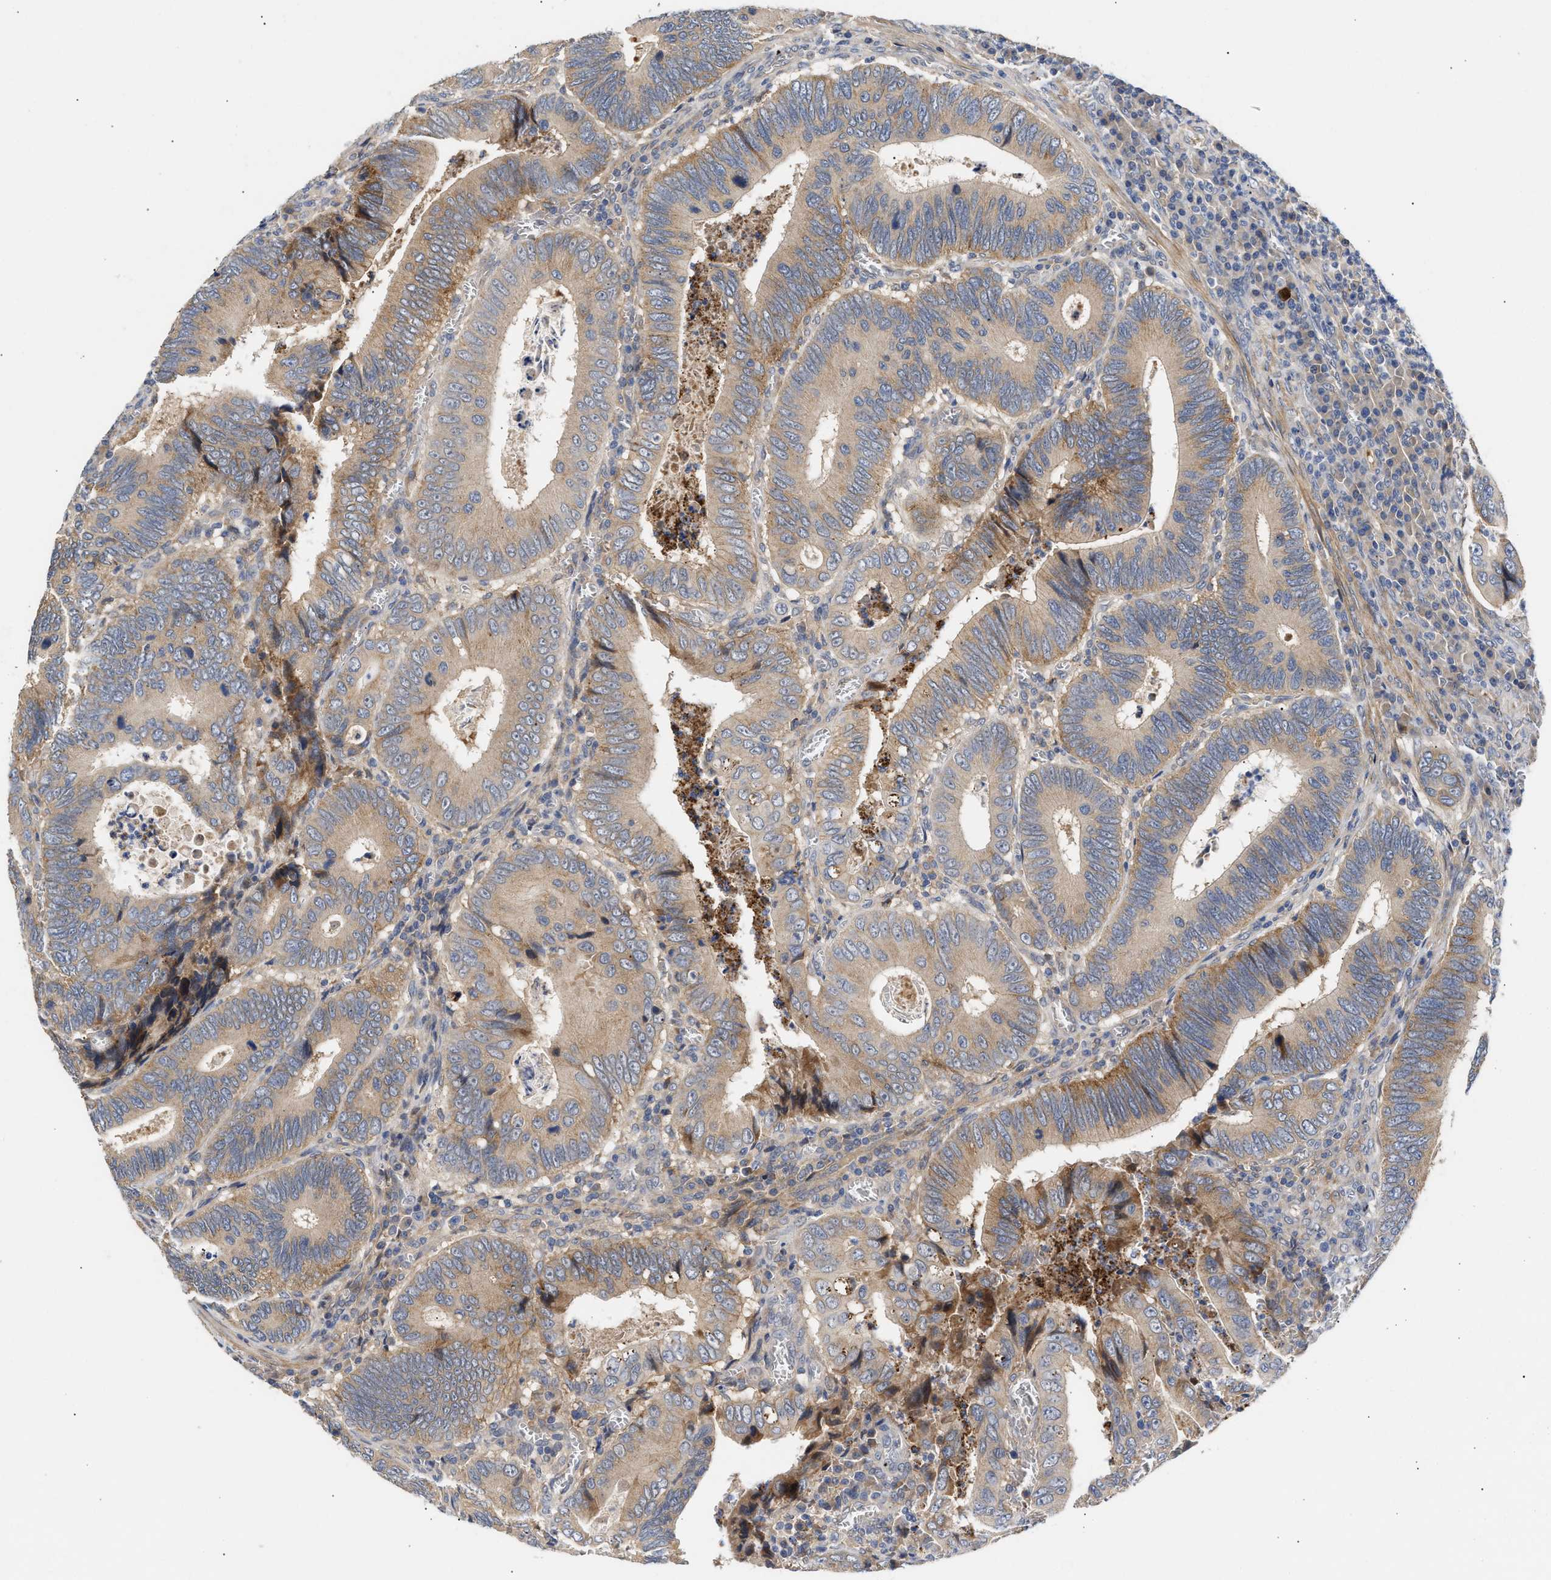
{"staining": {"intensity": "weak", "quantity": "<25%", "location": "cytoplasmic/membranous"}, "tissue": "colorectal cancer", "cell_type": "Tumor cells", "image_type": "cancer", "snomed": [{"axis": "morphology", "description": "Inflammation, NOS"}, {"axis": "morphology", "description": "Adenocarcinoma, NOS"}, {"axis": "topography", "description": "Colon"}], "caption": "Colorectal cancer (adenocarcinoma) stained for a protein using immunohistochemistry (IHC) exhibits no staining tumor cells.", "gene": "KASH5", "patient": {"sex": "male", "age": 72}}